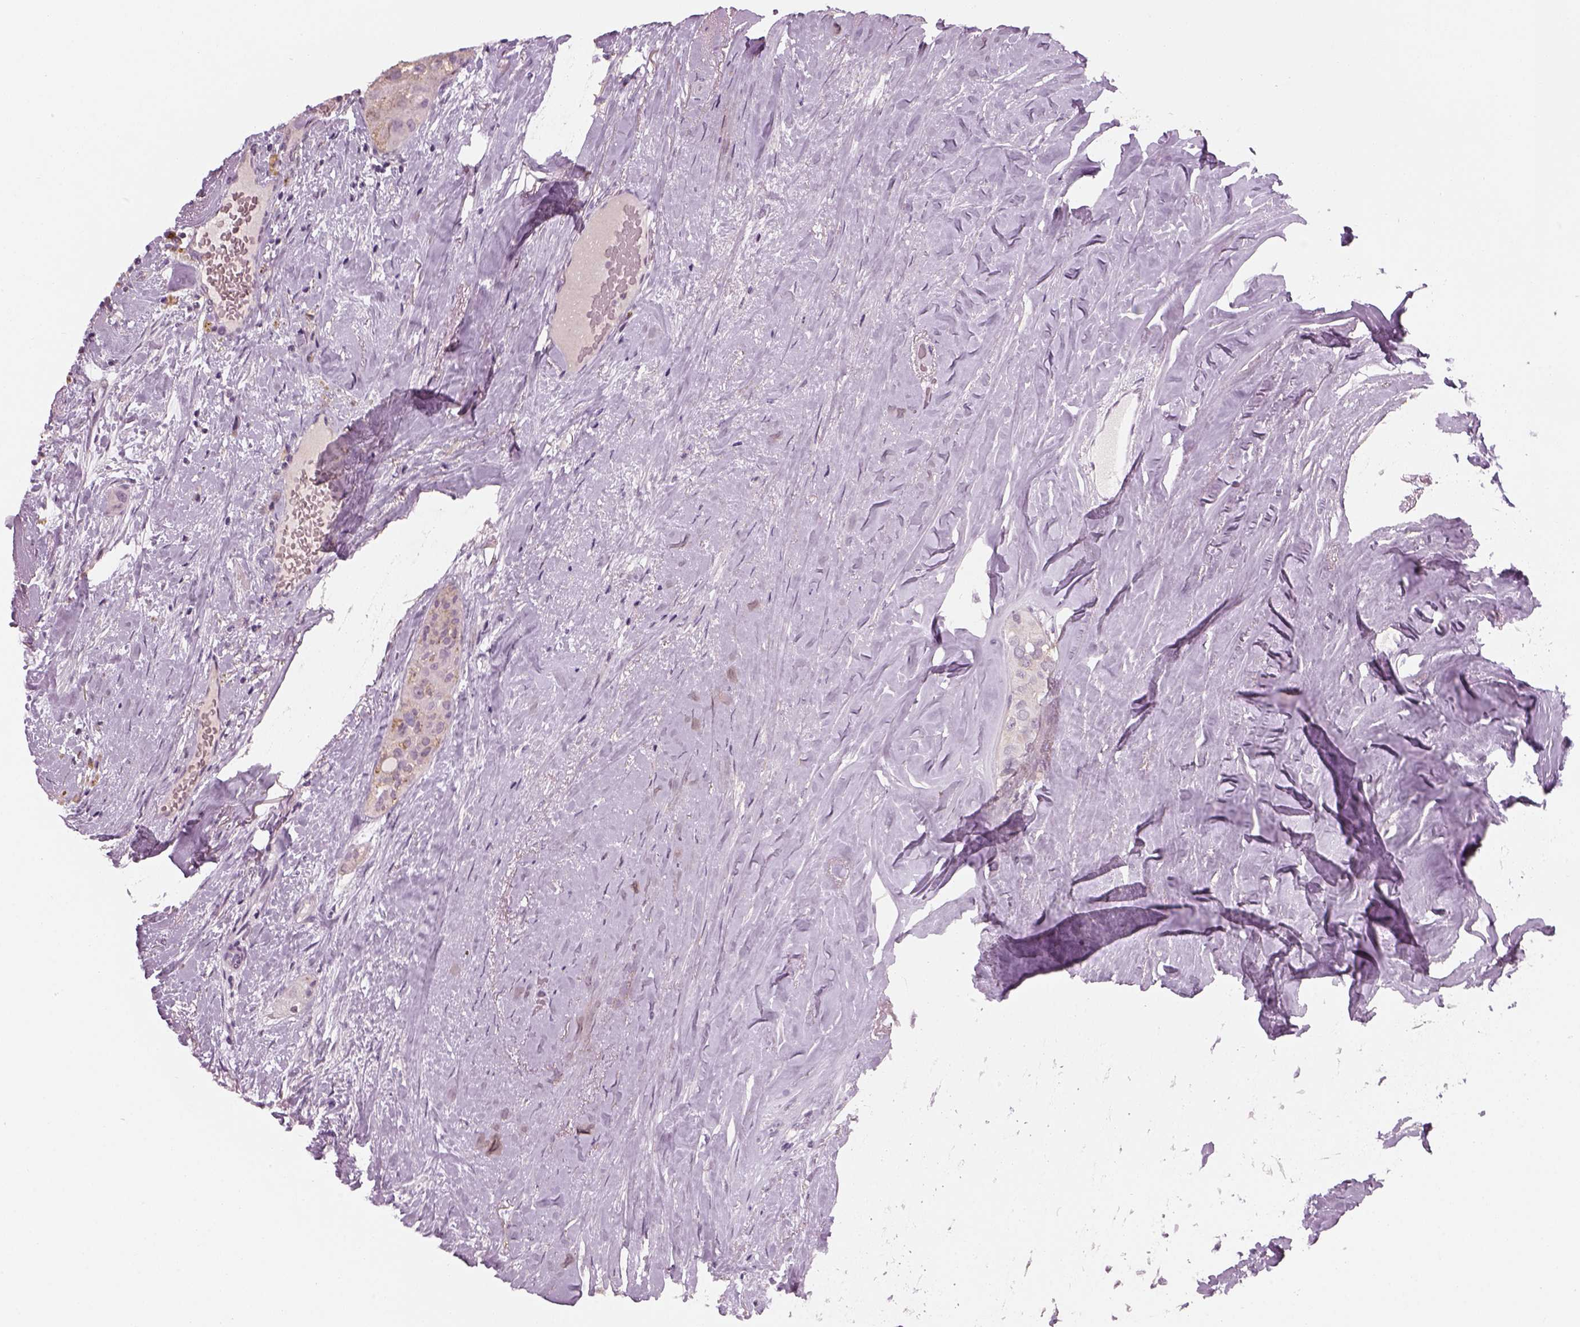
{"staining": {"intensity": "negative", "quantity": "none", "location": "none"}, "tissue": "thyroid cancer", "cell_type": "Tumor cells", "image_type": "cancer", "snomed": [{"axis": "morphology", "description": "Follicular adenoma carcinoma, NOS"}, {"axis": "topography", "description": "Thyroid gland"}], "caption": "An image of human thyroid cancer is negative for staining in tumor cells.", "gene": "GDNF", "patient": {"sex": "male", "age": 75}}